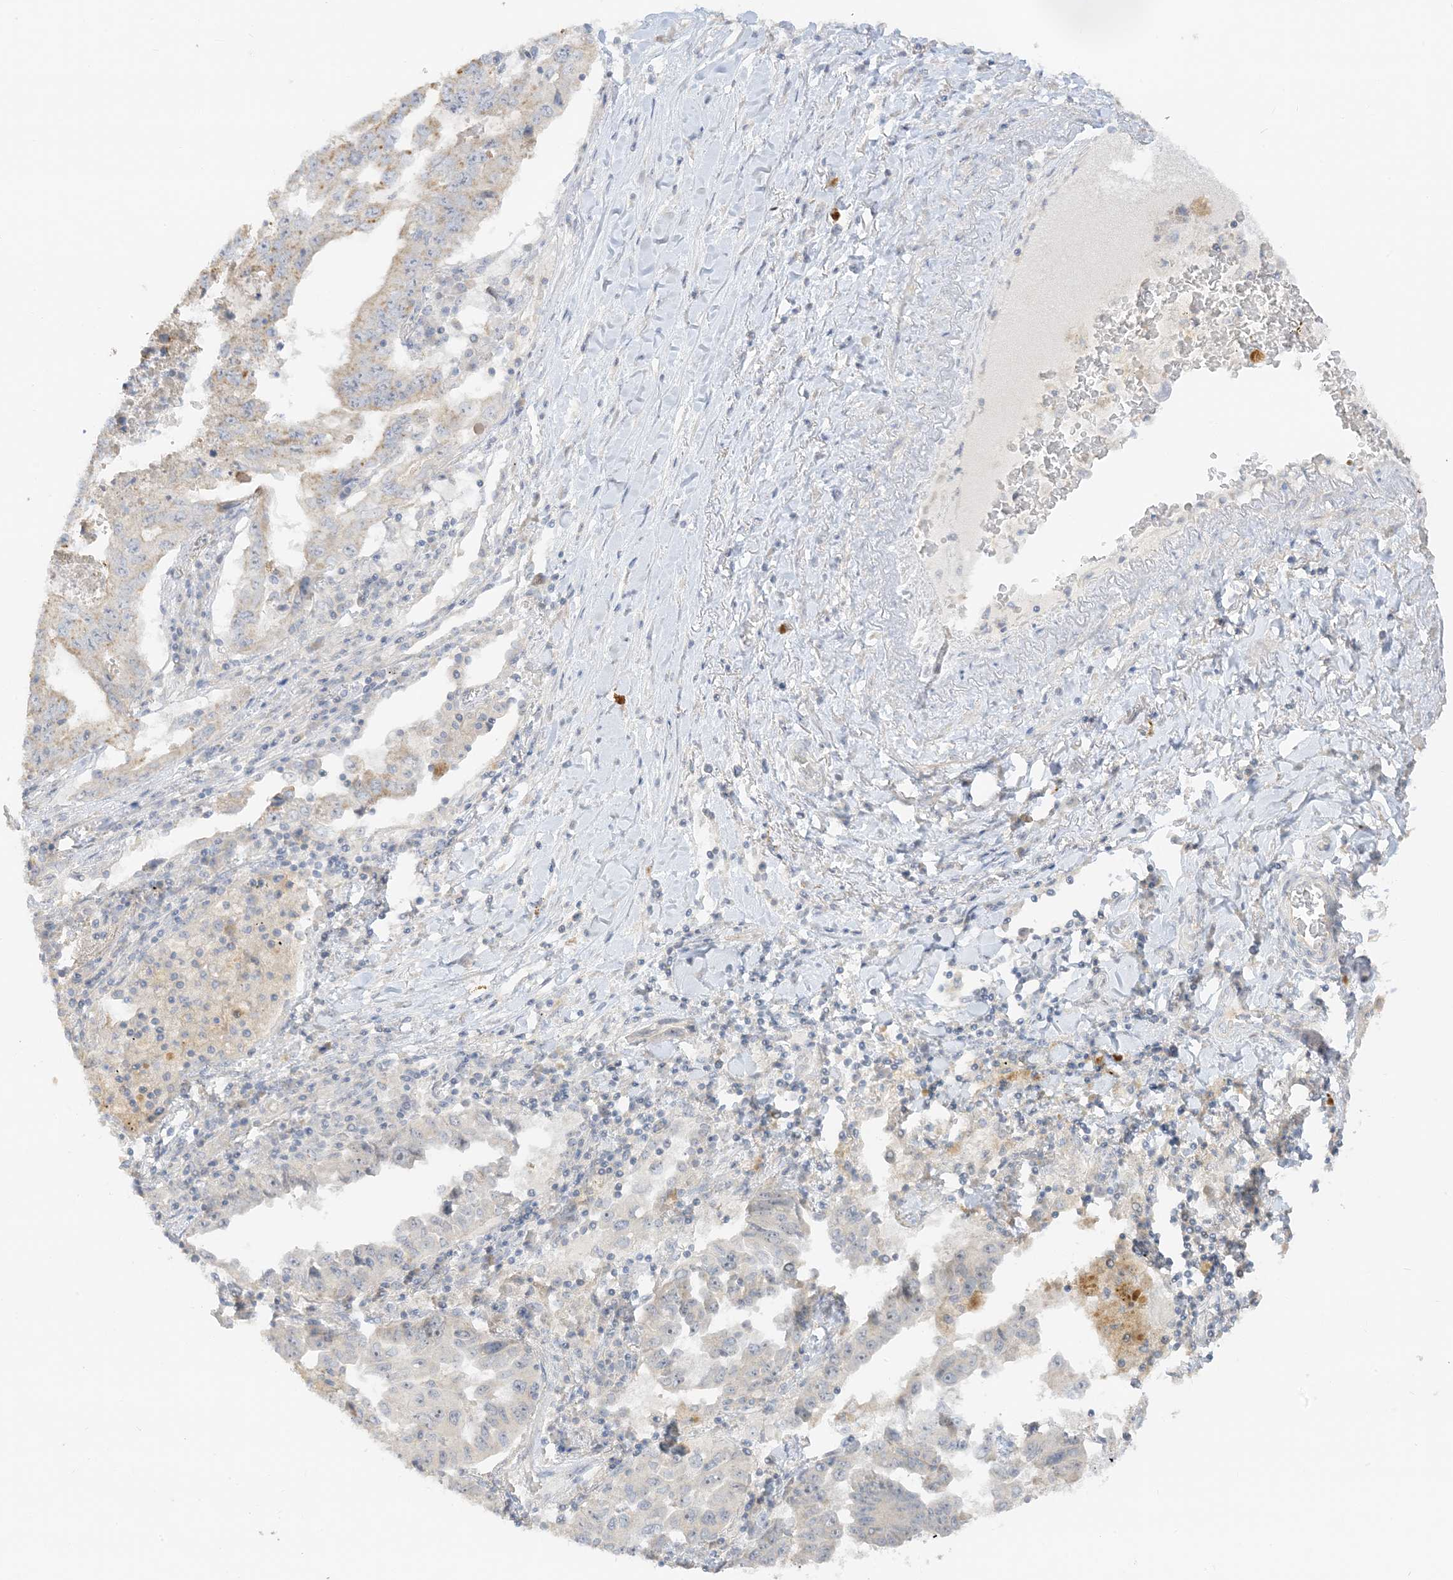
{"staining": {"intensity": "weak", "quantity": "25%-75%", "location": "cytoplasmic/membranous"}, "tissue": "lung cancer", "cell_type": "Tumor cells", "image_type": "cancer", "snomed": [{"axis": "morphology", "description": "Adenocarcinoma, NOS"}, {"axis": "topography", "description": "Lung"}], "caption": "This histopathology image shows adenocarcinoma (lung) stained with immunohistochemistry to label a protein in brown. The cytoplasmic/membranous of tumor cells show weak positivity for the protein. Nuclei are counter-stained blue.", "gene": "ETAA1", "patient": {"sex": "female", "age": 51}}